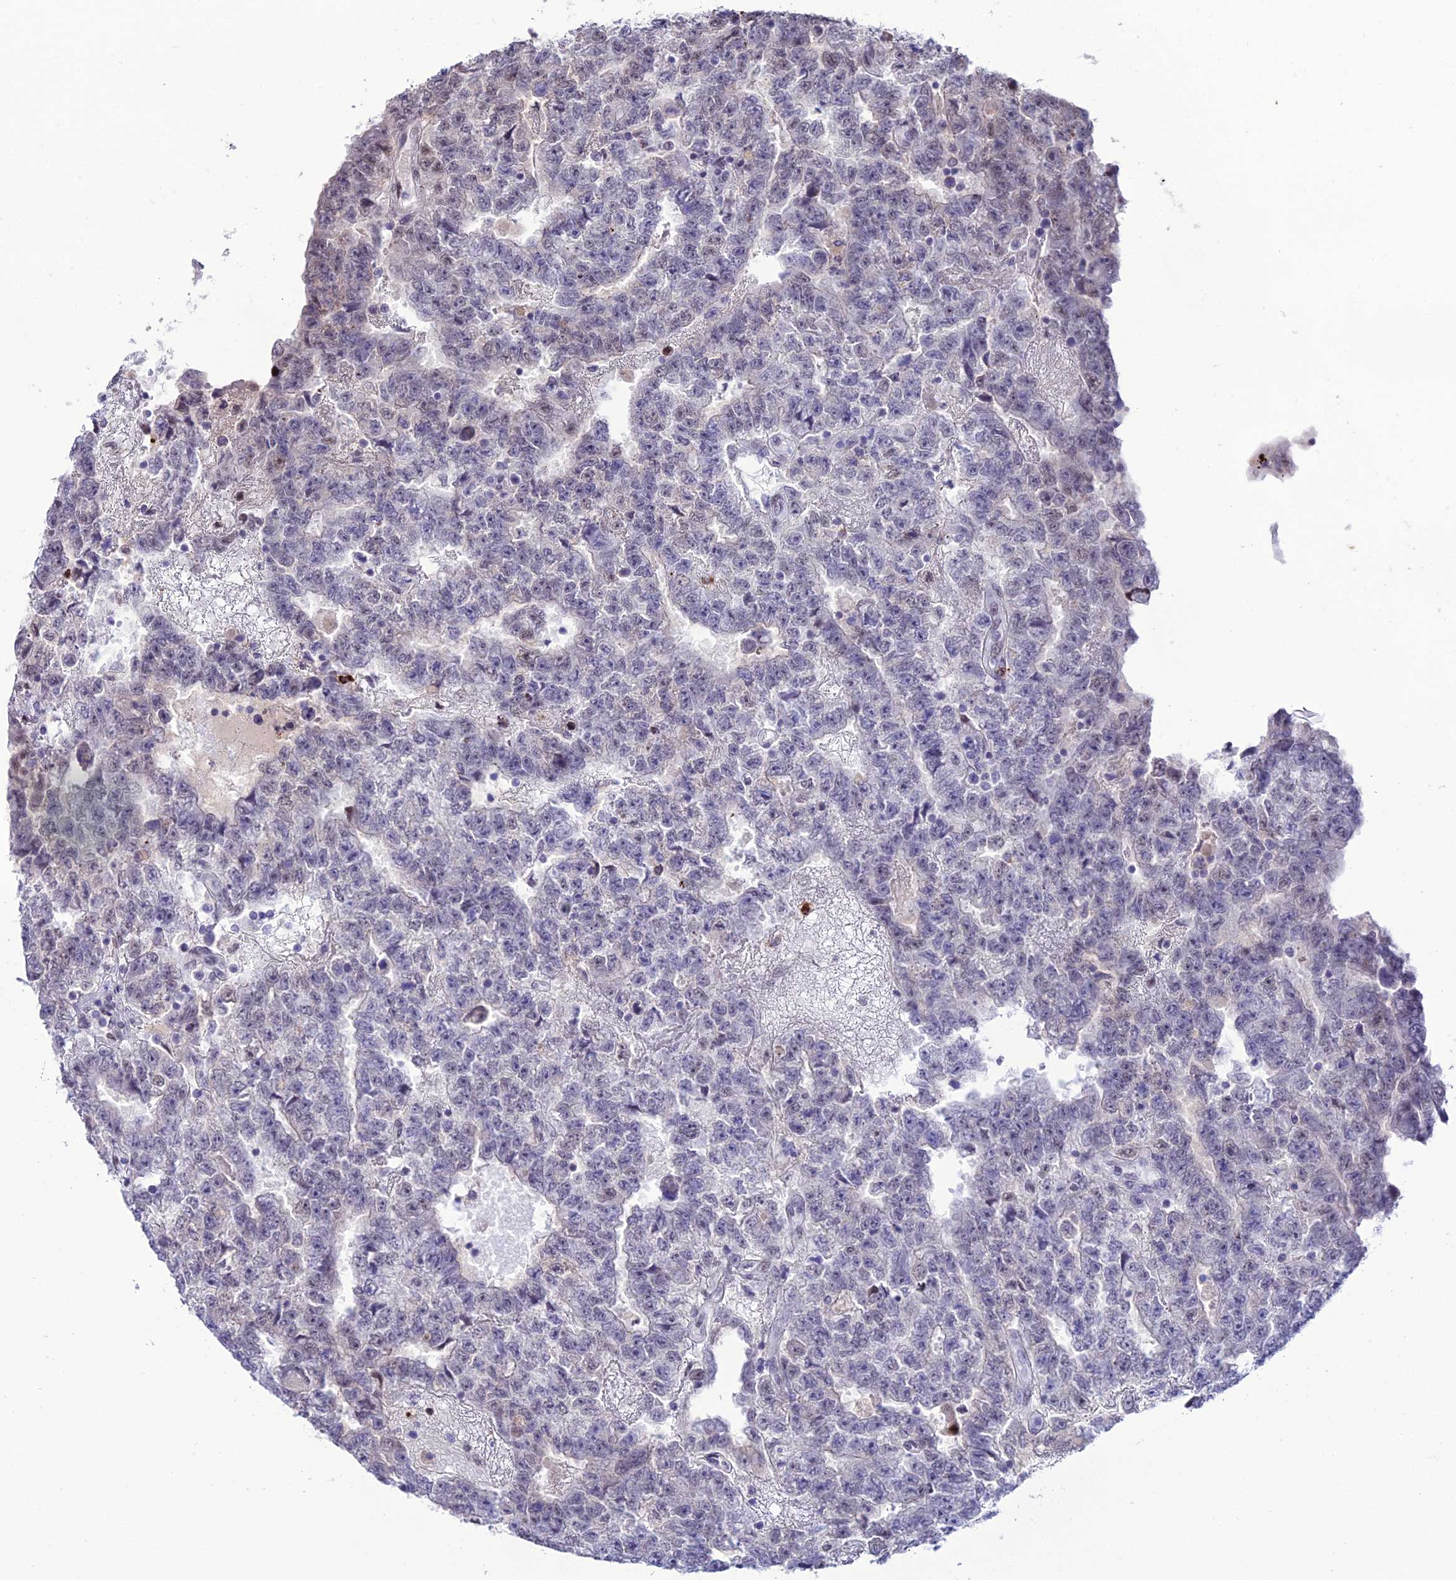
{"staining": {"intensity": "negative", "quantity": "none", "location": "none"}, "tissue": "testis cancer", "cell_type": "Tumor cells", "image_type": "cancer", "snomed": [{"axis": "morphology", "description": "Carcinoma, Embryonal, NOS"}, {"axis": "topography", "description": "Testis"}], "caption": "This is a image of immunohistochemistry staining of embryonal carcinoma (testis), which shows no staining in tumor cells.", "gene": "MFSD2B", "patient": {"sex": "male", "age": 25}}